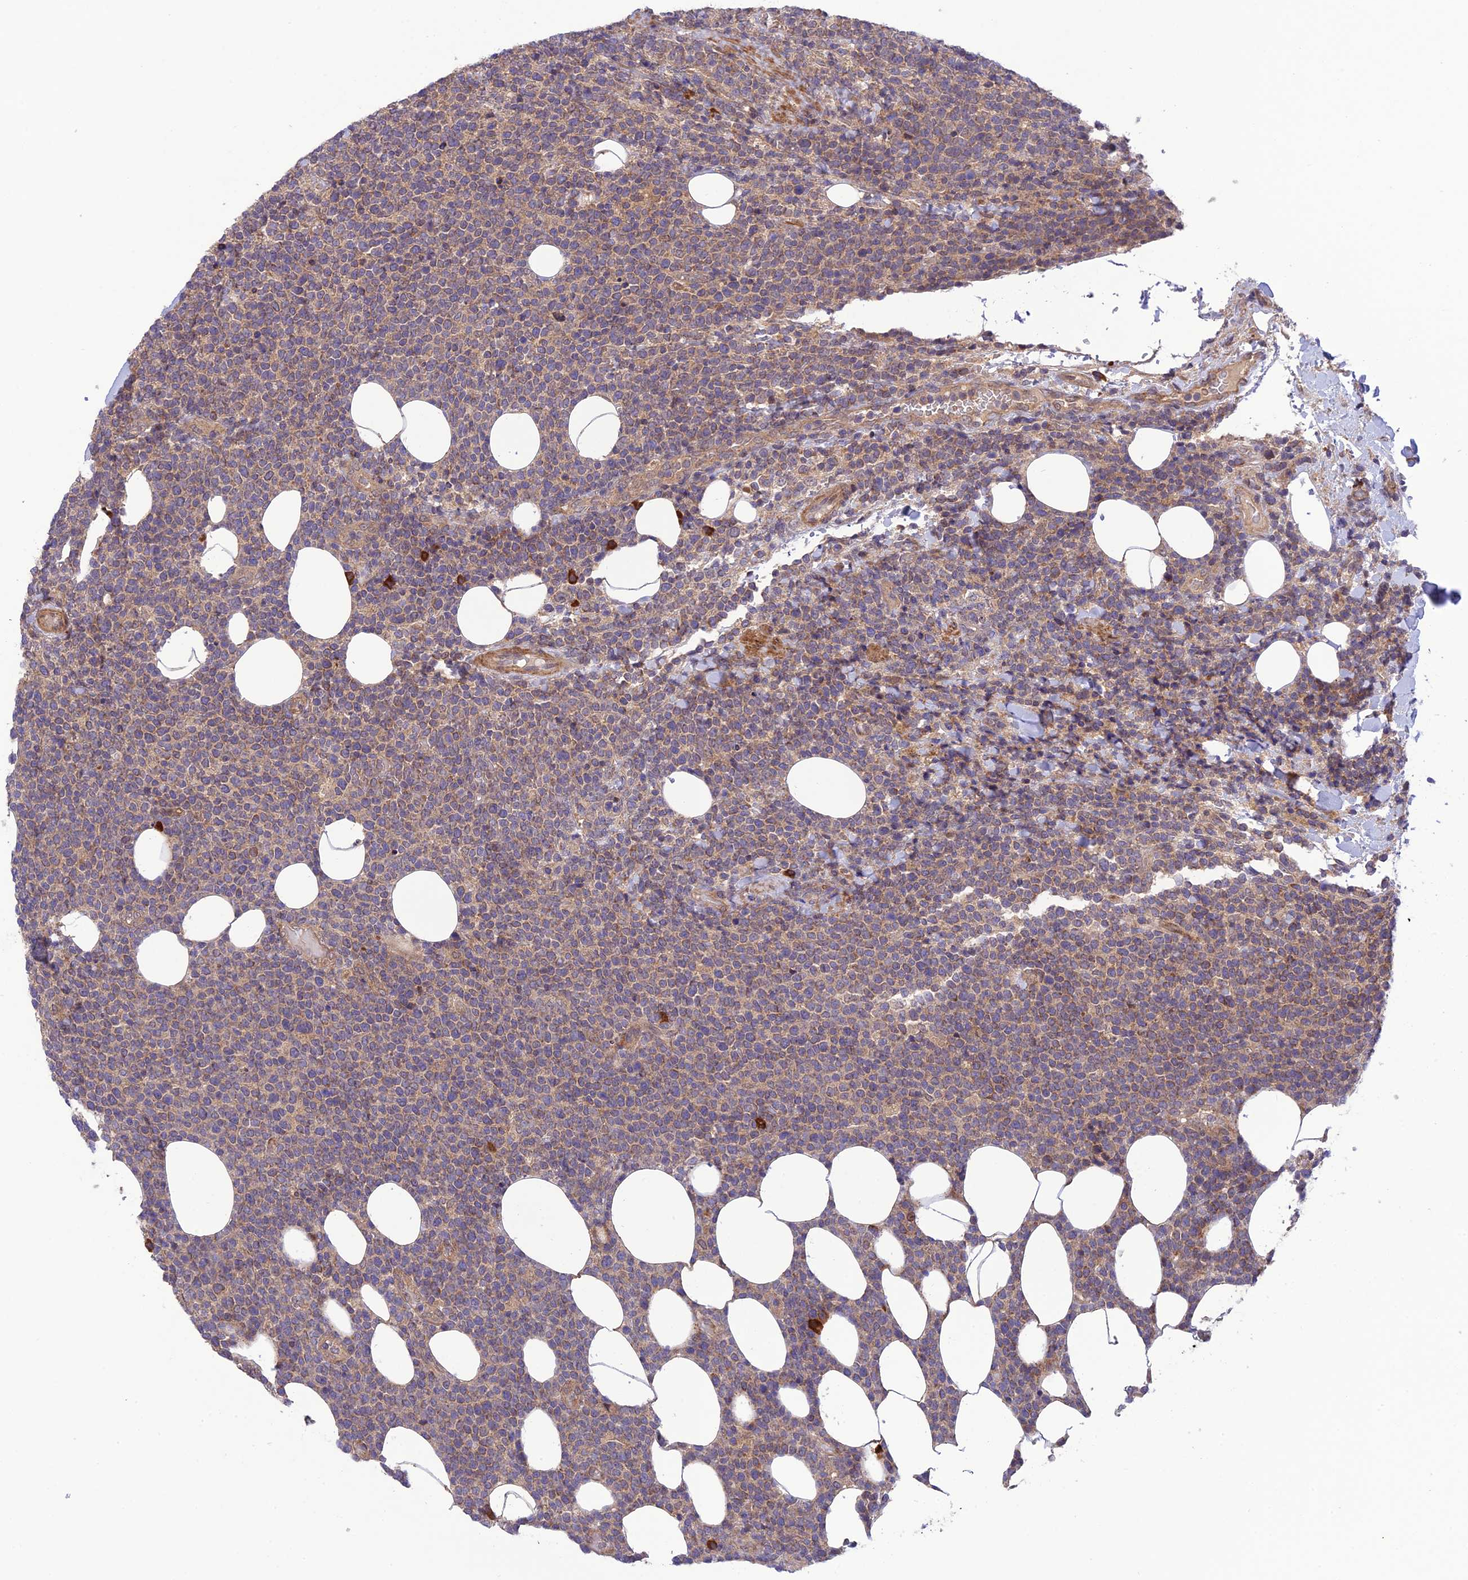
{"staining": {"intensity": "weak", "quantity": ">75%", "location": "cytoplasmic/membranous"}, "tissue": "lymphoma", "cell_type": "Tumor cells", "image_type": "cancer", "snomed": [{"axis": "morphology", "description": "Malignant lymphoma, non-Hodgkin's type, High grade"}, {"axis": "topography", "description": "Lymph node"}], "caption": "DAB (3,3'-diaminobenzidine) immunohistochemical staining of human lymphoma exhibits weak cytoplasmic/membranous protein expression in approximately >75% of tumor cells.", "gene": "UROS", "patient": {"sex": "male", "age": 61}}